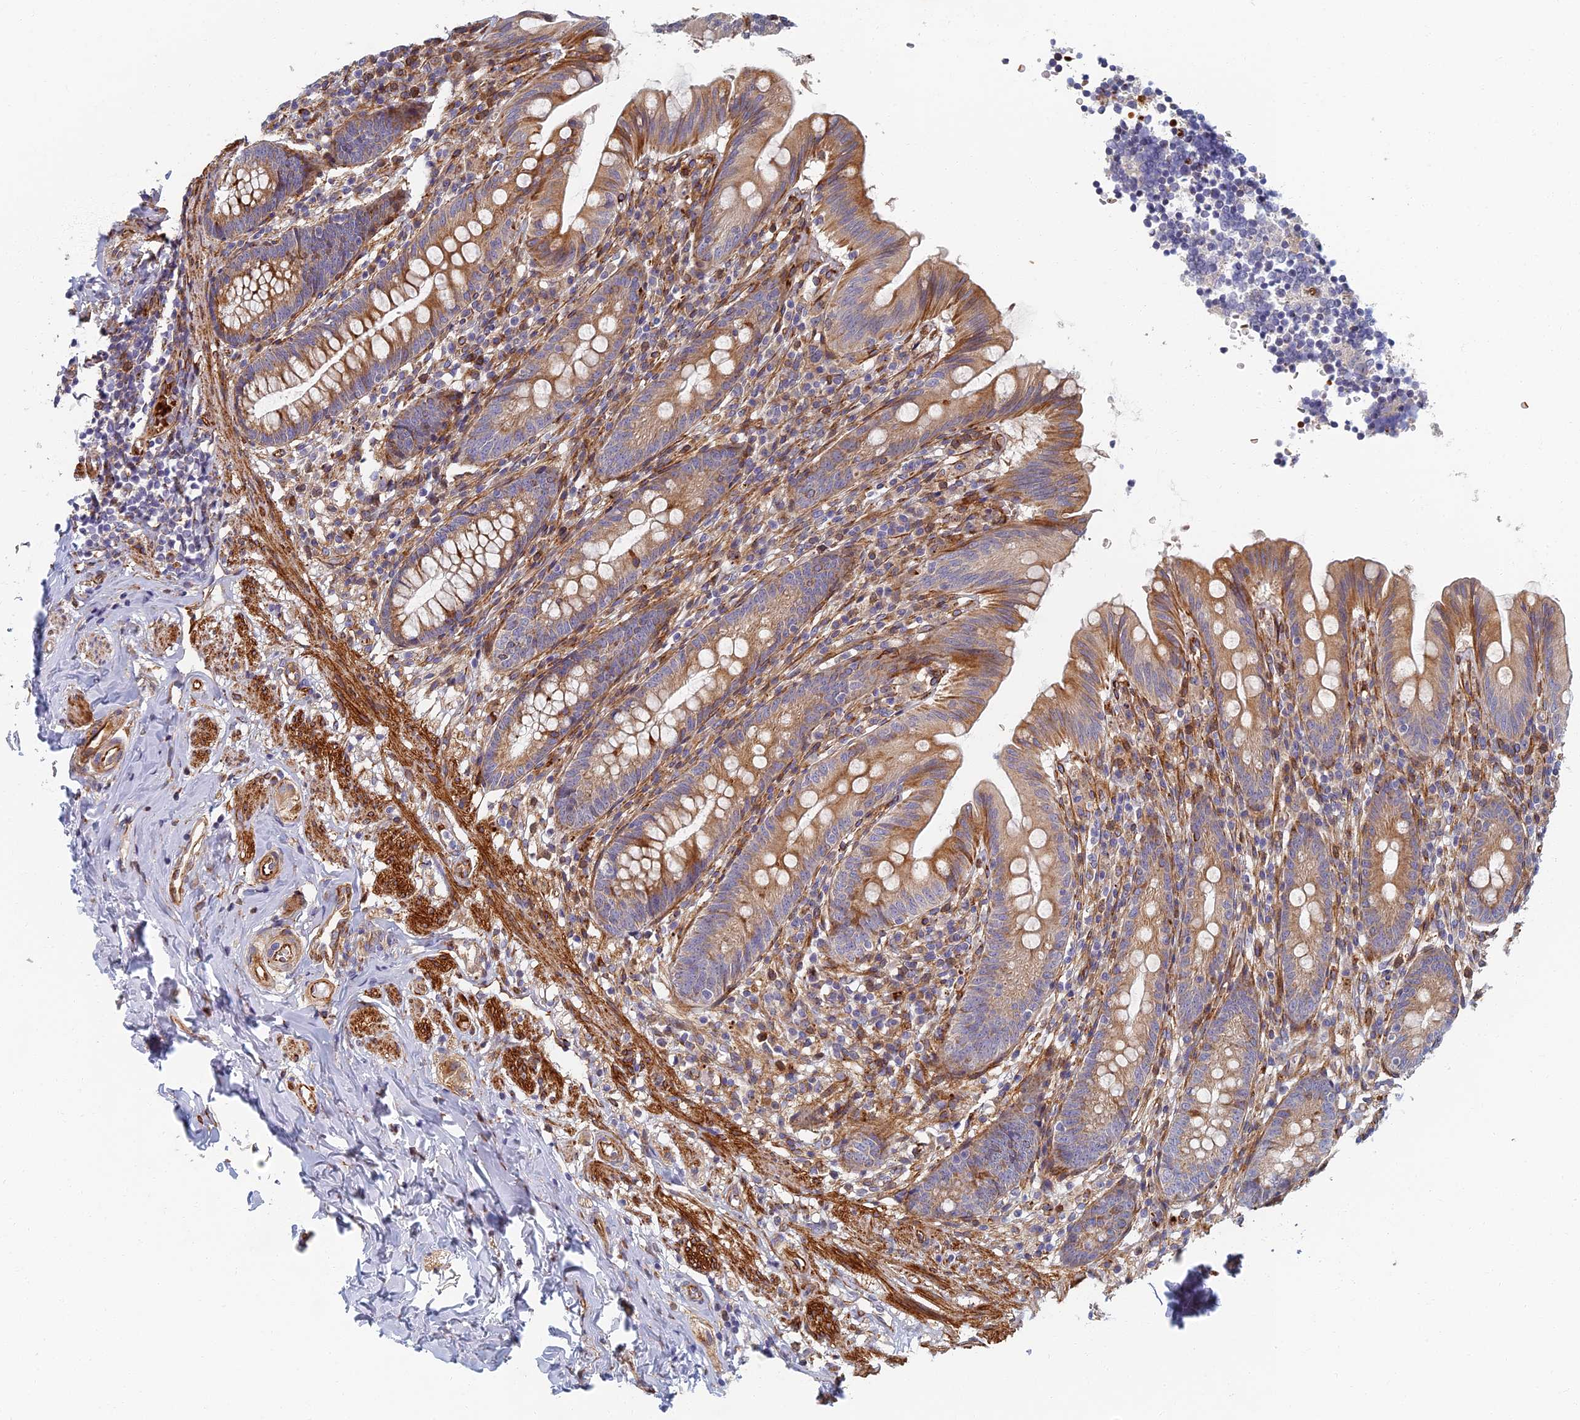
{"staining": {"intensity": "moderate", "quantity": ">75%", "location": "cytoplasmic/membranous"}, "tissue": "appendix", "cell_type": "Glandular cells", "image_type": "normal", "snomed": [{"axis": "morphology", "description": "Normal tissue, NOS"}, {"axis": "topography", "description": "Appendix"}], "caption": "Glandular cells reveal moderate cytoplasmic/membranous expression in approximately >75% of cells in unremarkable appendix.", "gene": "ABCB10", "patient": {"sex": "male", "age": 55}}